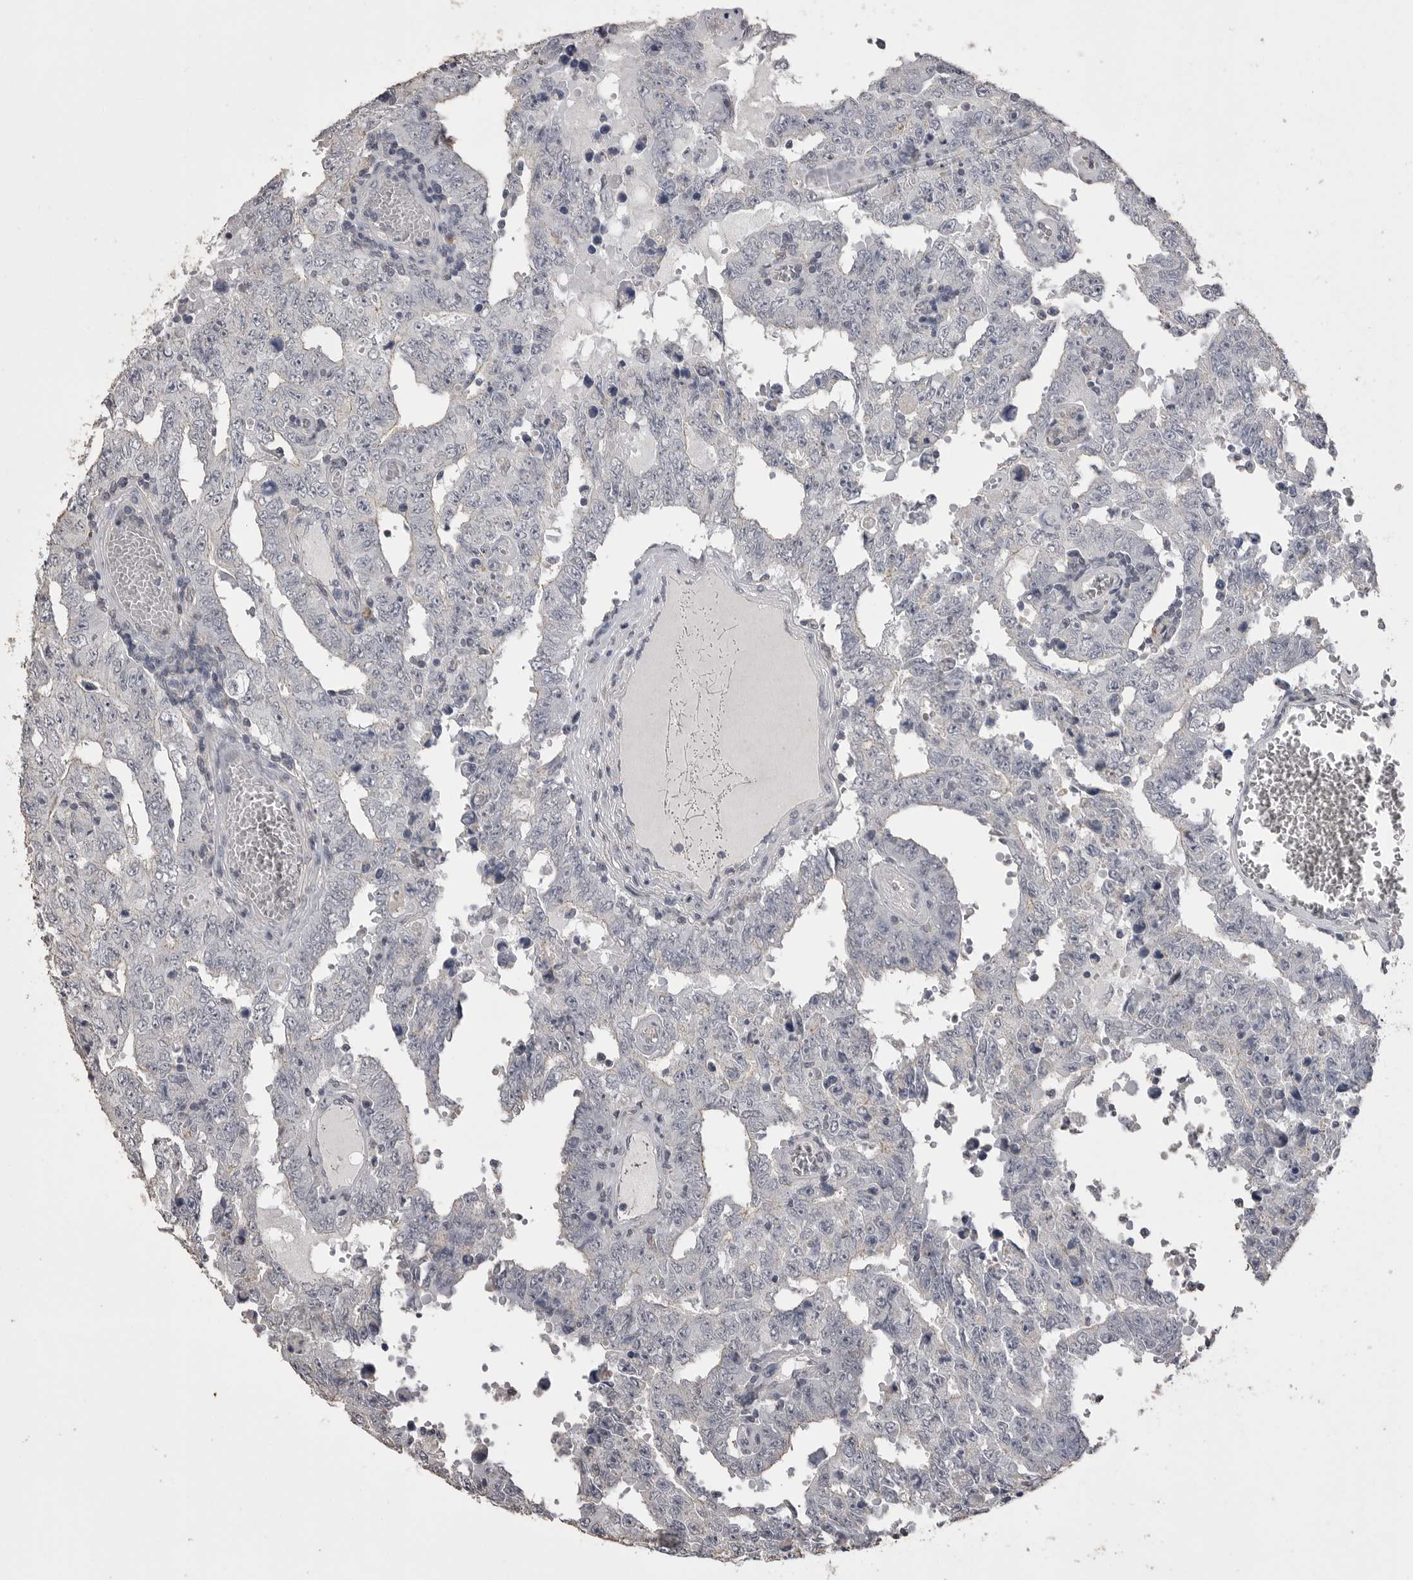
{"staining": {"intensity": "negative", "quantity": "none", "location": "none"}, "tissue": "testis cancer", "cell_type": "Tumor cells", "image_type": "cancer", "snomed": [{"axis": "morphology", "description": "Carcinoma, Embryonal, NOS"}, {"axis": "topography", "description": "Testis"}], "caption": "This is a micrograph of IHC staining of testis cancer, which shows no positivity in tumor cells.", "gene": "MMP7", "patient": {"sex": "male", "age": 26}}